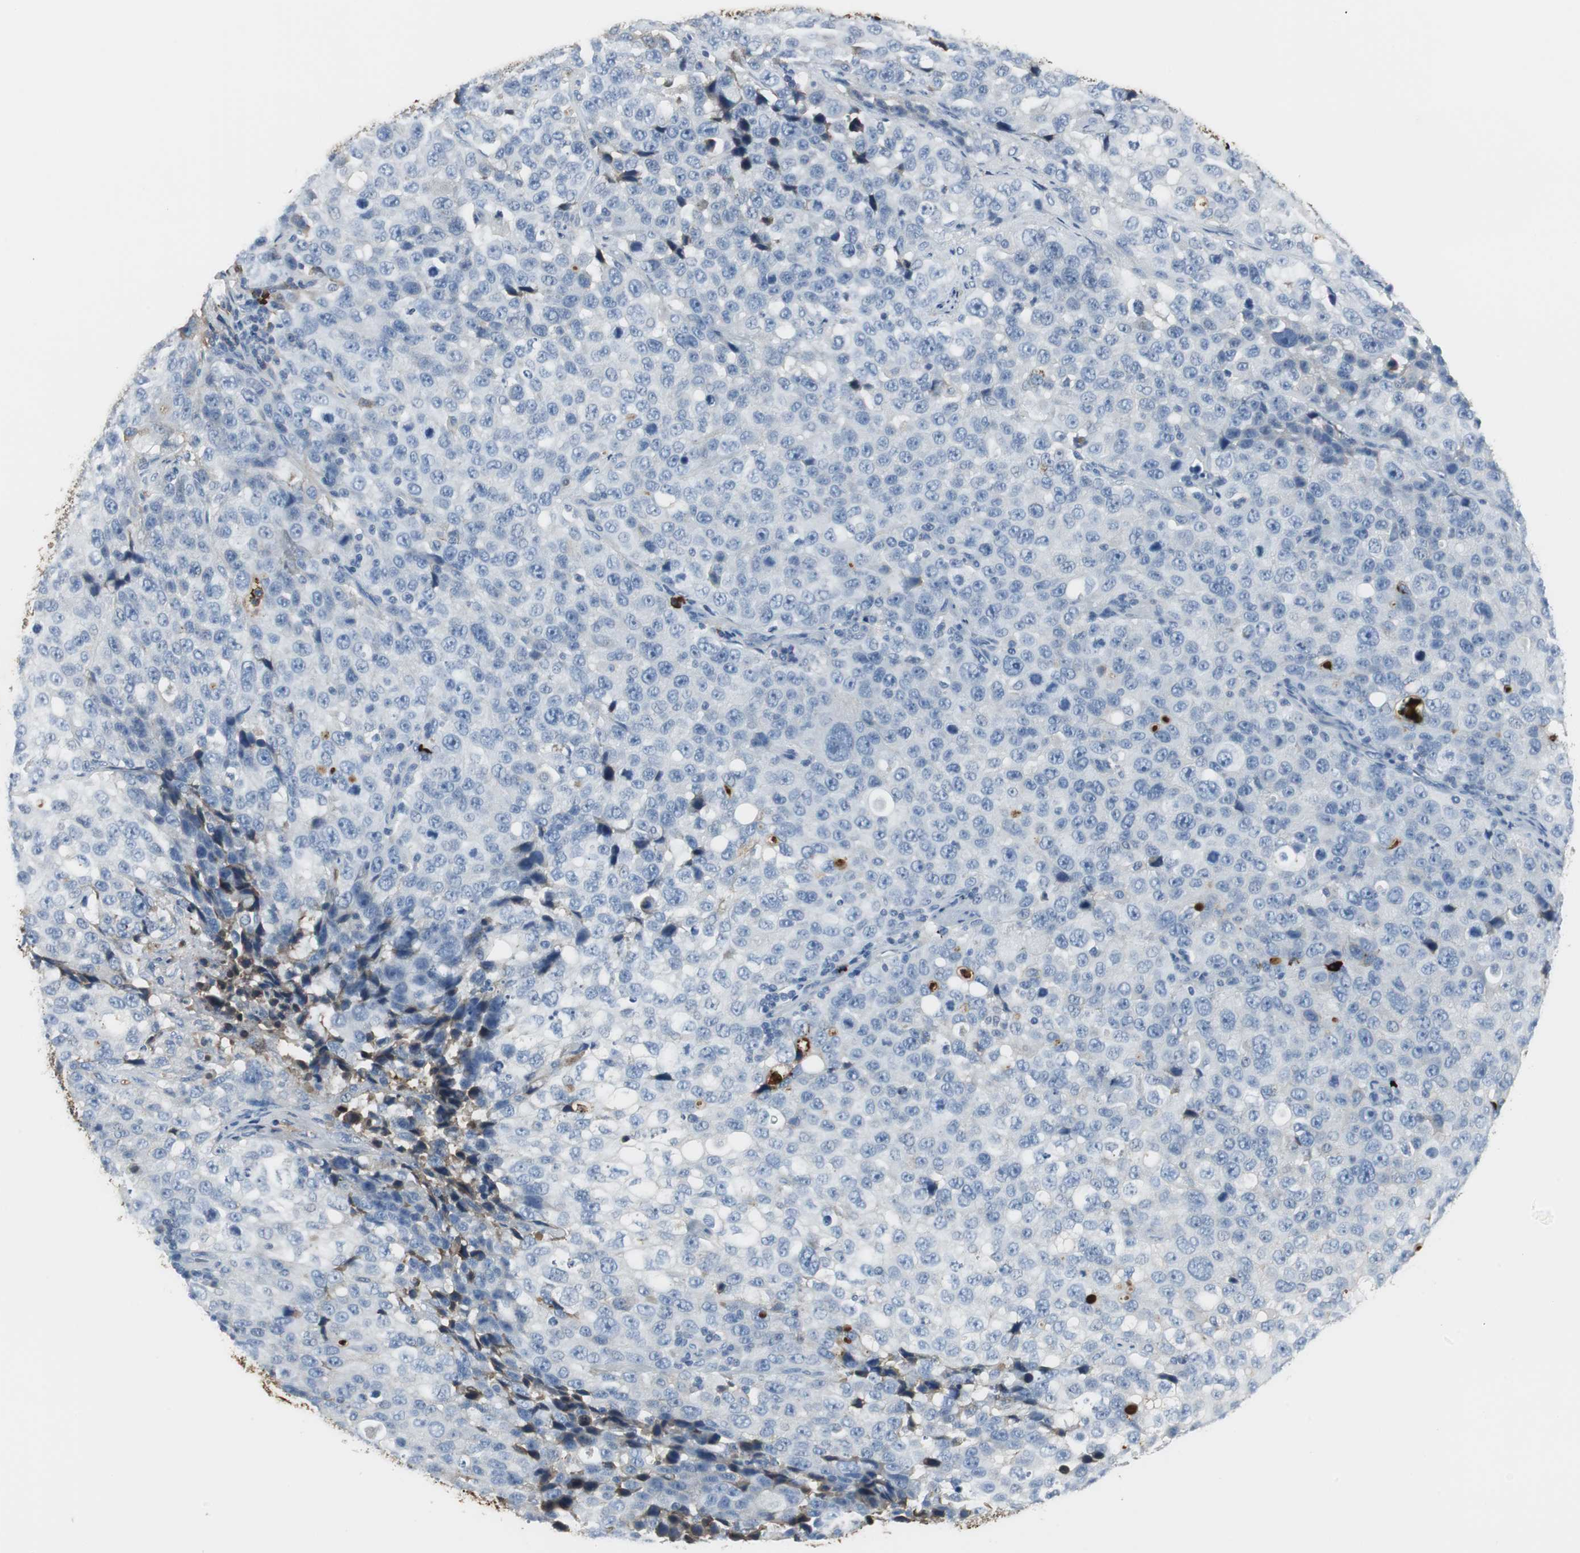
{"staining": {"intensity": "negative", "quantity": "none", "location": "none"}, "tissue": "stomach cancer", "cell_type": "Tumor cells", "image_type": "cancer", "snomed": [{"axis": "morphology", "description": "Normal tissue, NOS"}, {"axis": "morphology", "description": "Adenocarcinoma, NOS"}, {"axis": "topography", "description": "Stomach"}], "caption": "Human stomach cancer (adenocarcinoma) stained for a protein using immunohistochemistry (IHC) demonstrates no expression in tumor cells.", "gene": "IGHA1", "patient": {"sex": "male", "age": 48}}